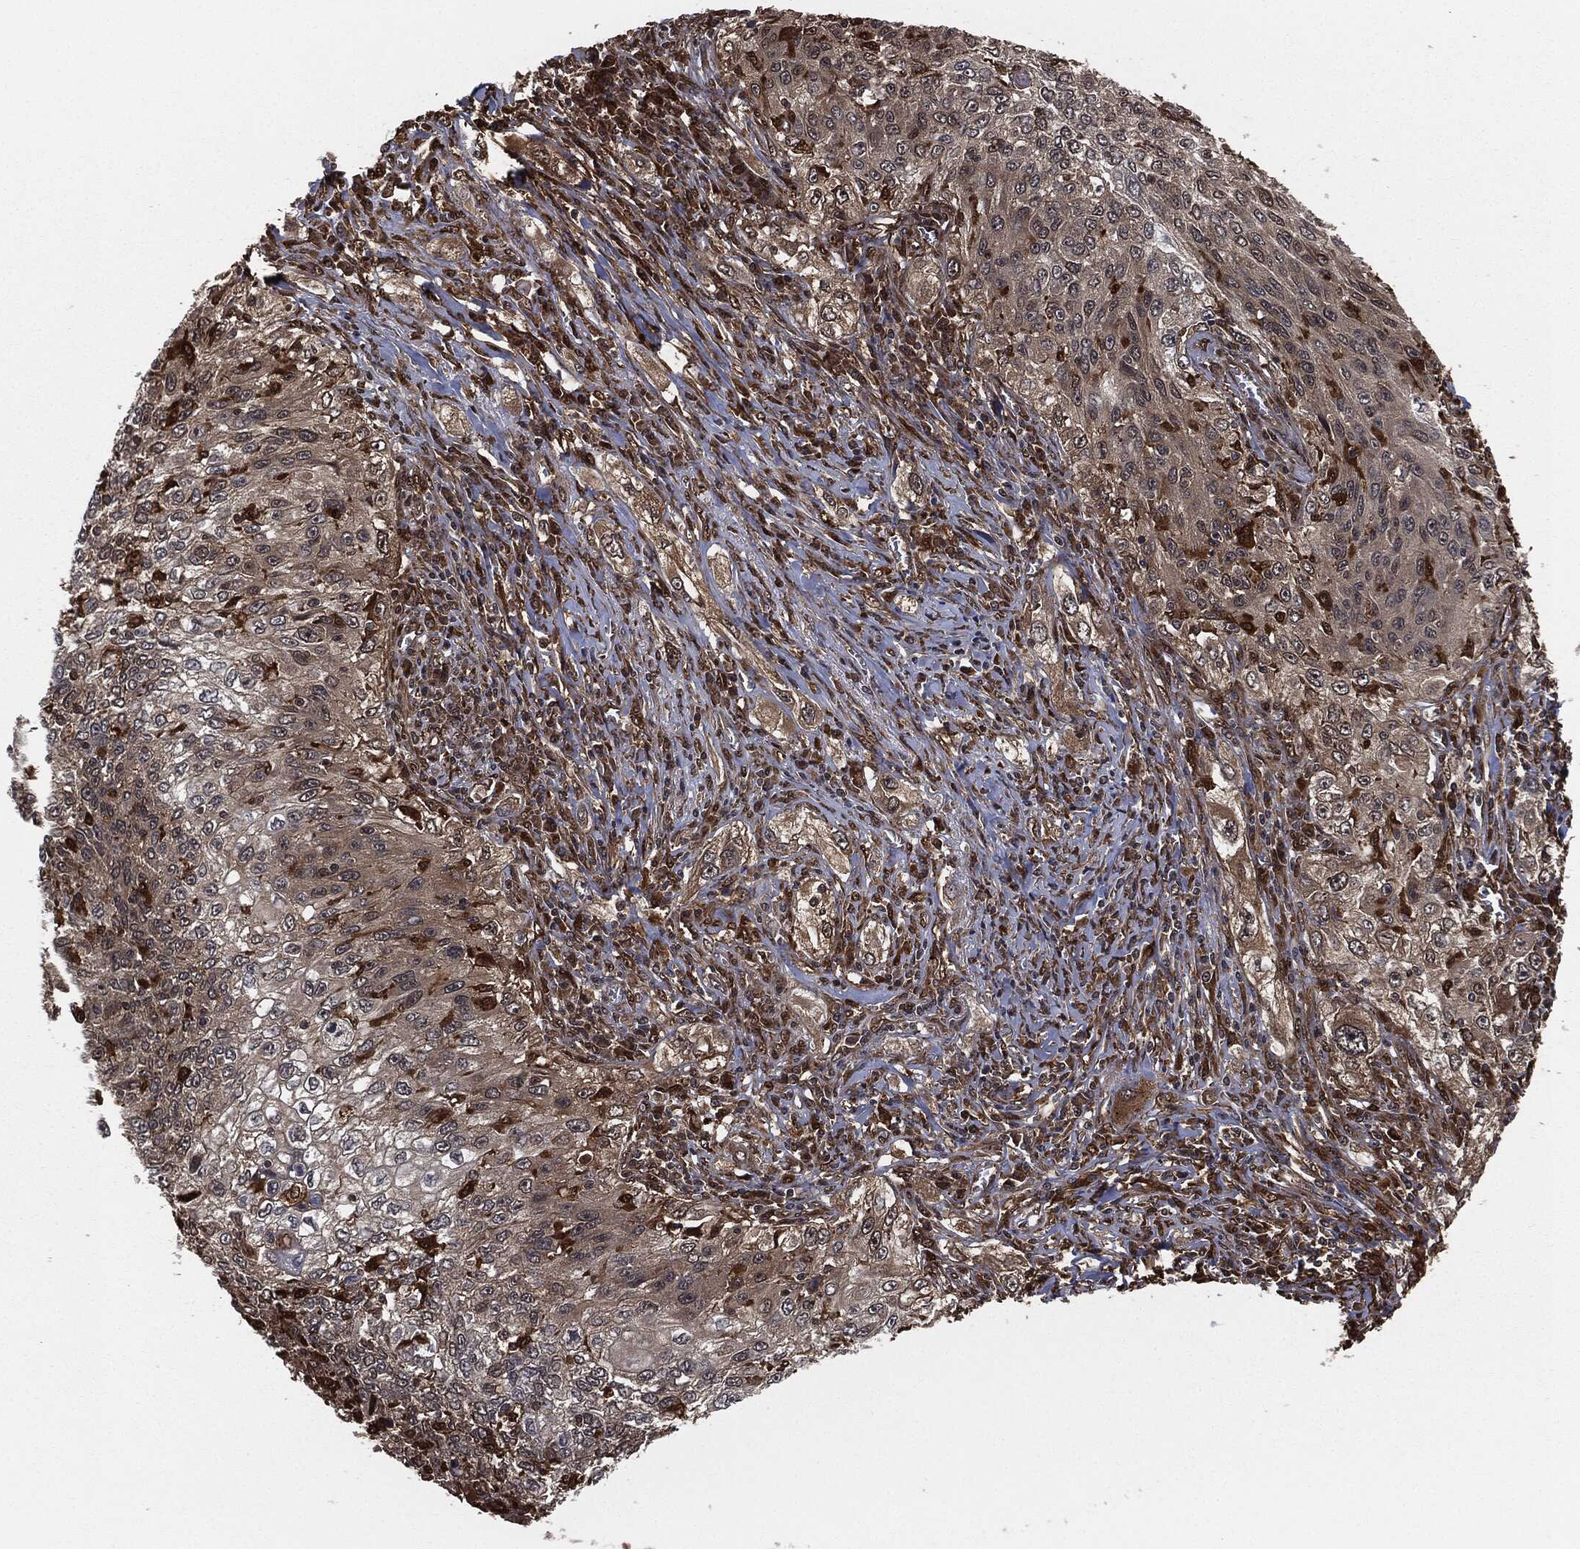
{"staining": {"intensity": "negative", "quantity": "none", "location": "none"}, "tissue": "lung cancer", "cell_type": "Tumor cells", "image_type": "cancer", "snomed": [{"axis": "morphology", "description": "Squamous cell carcinoma, NOS"}, {"axis": "topography", "description": "Lung"}], "caption": "An IHC micrograph of lung cancer is shown. There is no staining in tumor cells of lung cancer.", "gene": "CAPRIN2", "patient": {"sex": "female", "age": 69}}